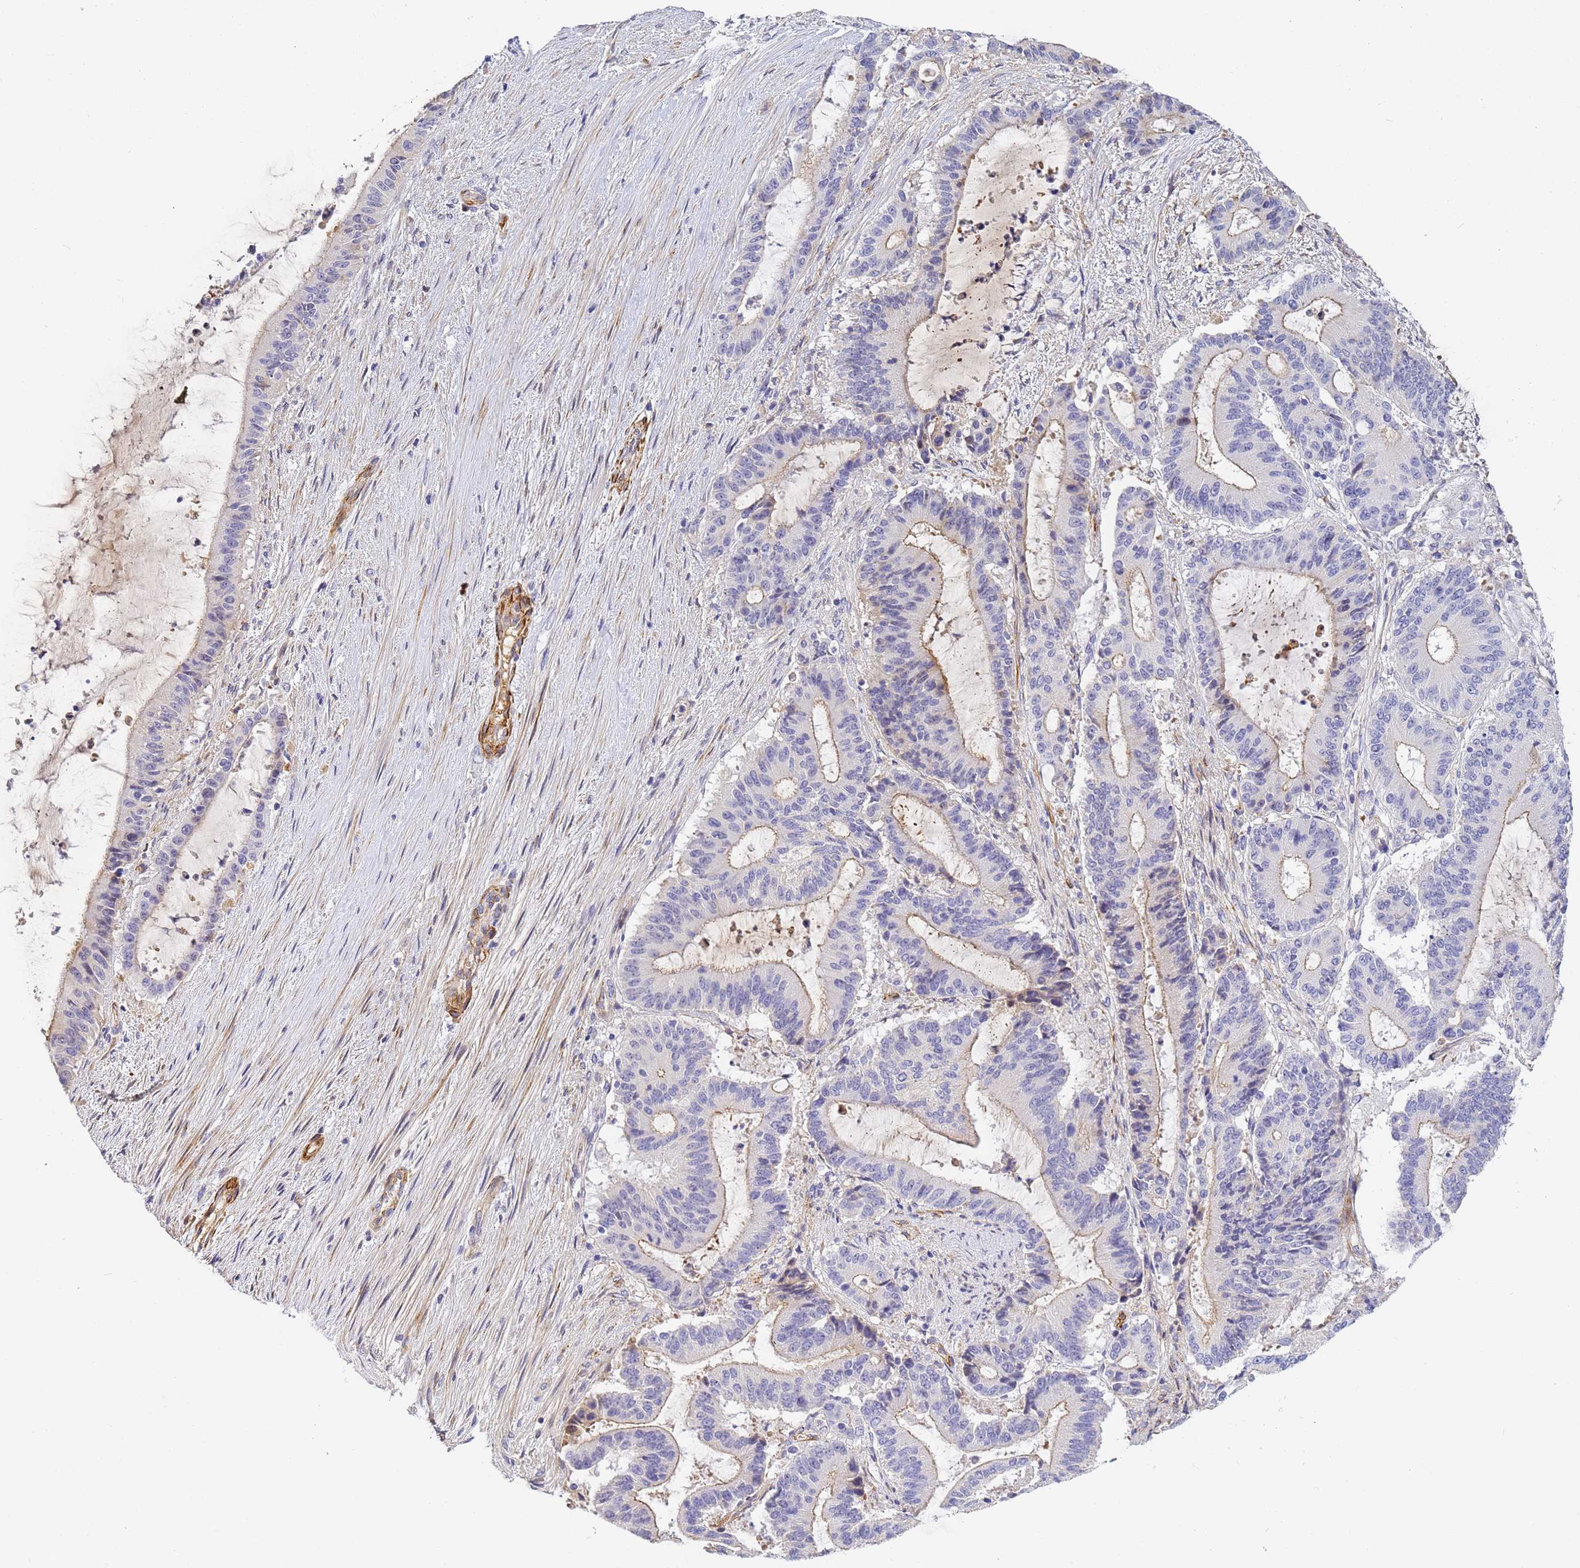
{"staining": {"intensity": "weak", "quantity": "25%-75%", "location": "cytoplasmic/membranous"}, "tissue": "liver cancer", "cell_type": "Tumor cells", "image_type": "cancer", "snomed": [{"axis": "morphology", "description": "Normal tissue, NOS"}, {"axis": "morphology", "description": "Cholangiocarcinoma"}, {"axis": "topography", "description": "Liver"}, {"axis": "topography", "description": "Peripheral nerve tissue"}], "caption": "High-magnification brightfield microscopy of liver cancer stained with DAB (3,3'-diaminobenzidine) (brown) and counterstained with hematoxylin (blue). tumor cells exhibit weak cytoplasmic/membranous positivity is seen in approximately25%-75% of cells.", "gene": "CFH", "patient": {"sex": "female", "age": 73}}